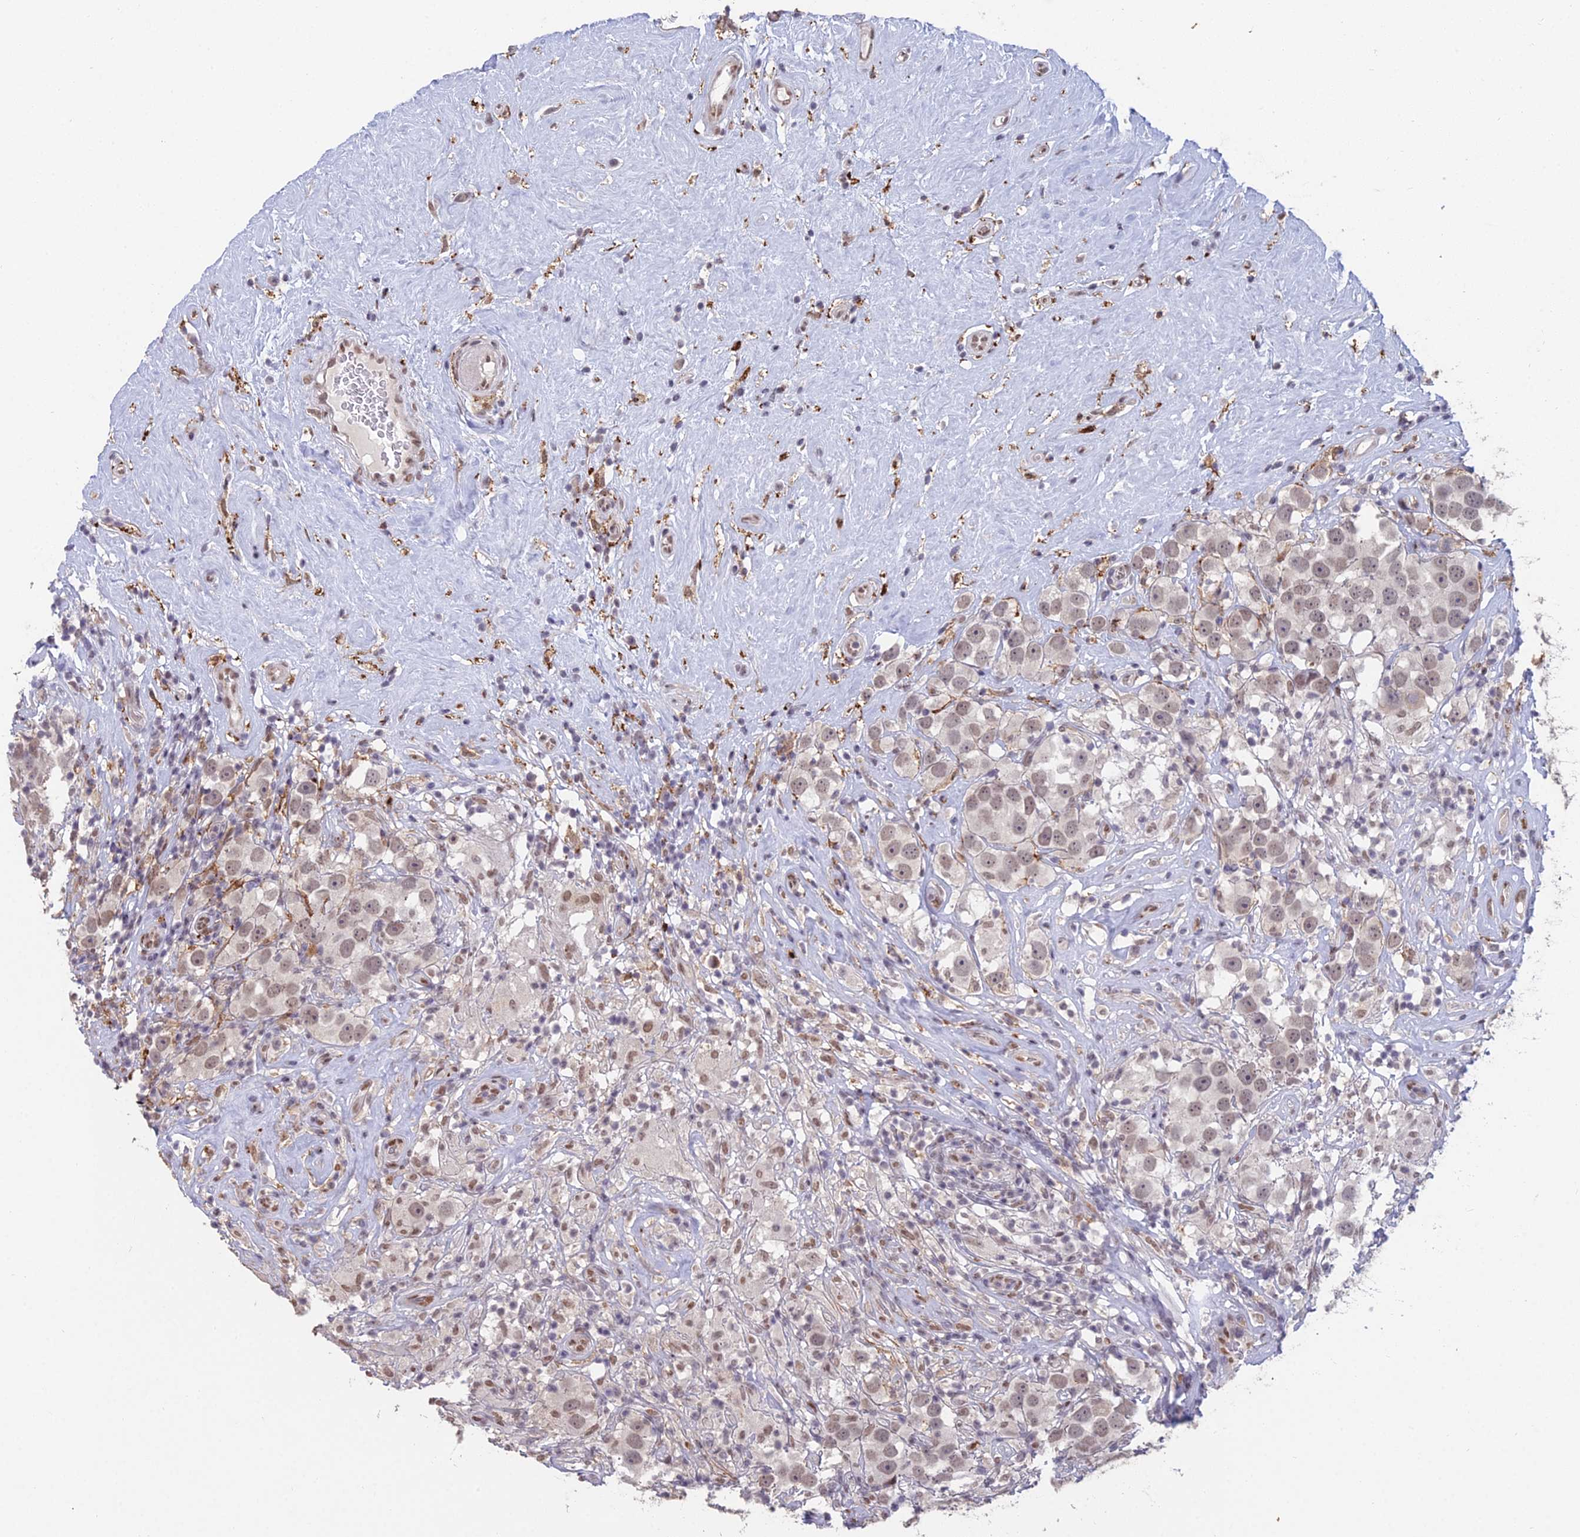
{"staining": {"intensity": "weak", "quantity": ">75%", "location": "nuclear"}, "tissue": "testis cancer", "cell_type": "Tumor cells", "image_type": "cancer", "snomed": [{"axis": "morphology", "description": "Seminoma, NOS"}, {"axis": "topography", "description": "Testis"}], "caption": "Protein staining by IHC displays weak nuclear expression in about >75% of tumor cells in seminoma (testis).", "gene": "ABHD17A", "patient": {"sex": "male", "age": 49}}